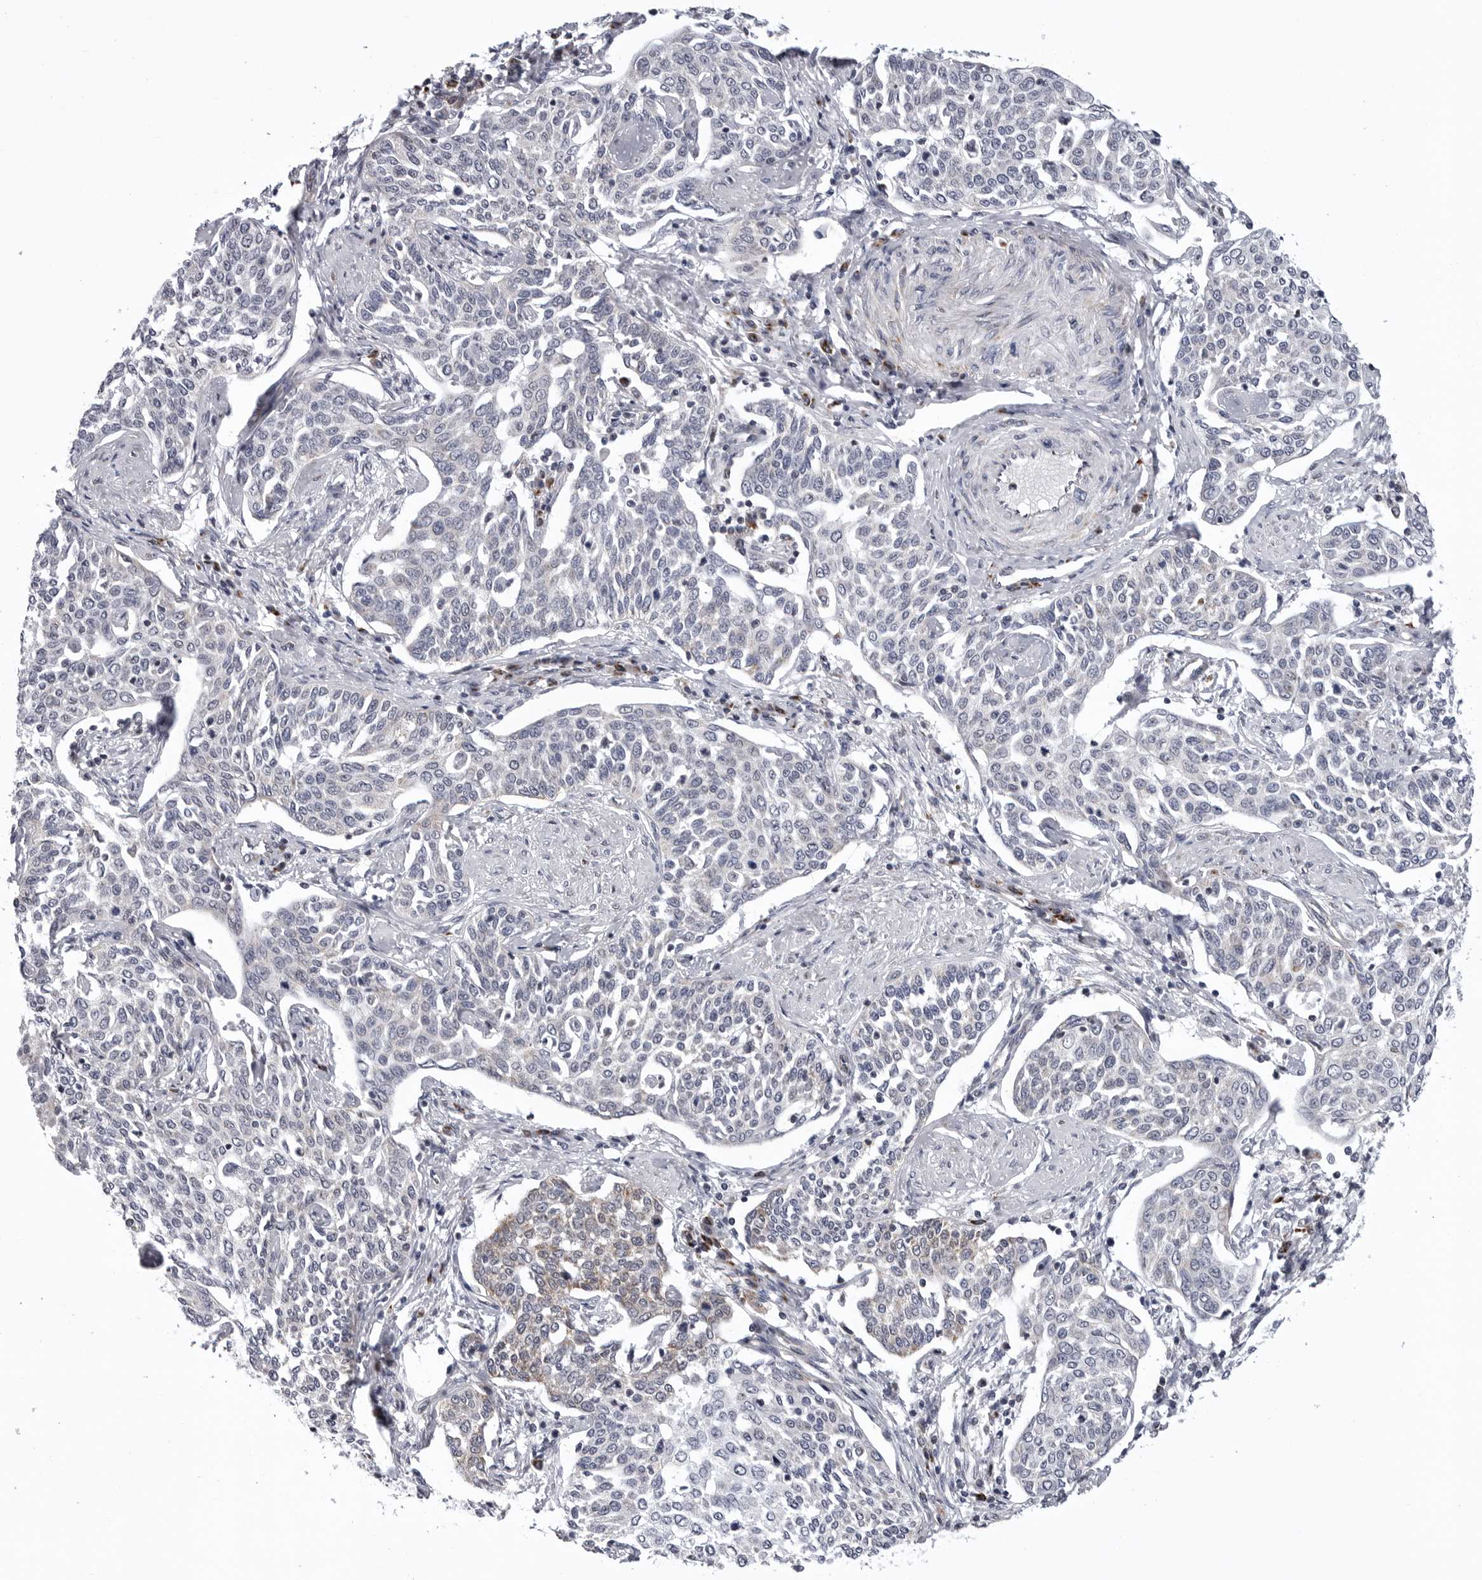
{"staining": {"intensity": "negative", "quantity": "none", "location": "none"}, "tissue": "cervical cancer", "cell_type": "Tumor cells", "image_type": "cancer", "snomed": [{"axis": "morphology", "description": "Squamous cell carcinoma, NOS"}, {"axis": "topography", "description": "Cervix"}], "caption": "The IHC micrograph has no significant staining in tumor cells of cervical cancer (squamous cell carcinoma) tissue.", "gene": "CDK20", "patient": {"sex": "female", "age": 34}}